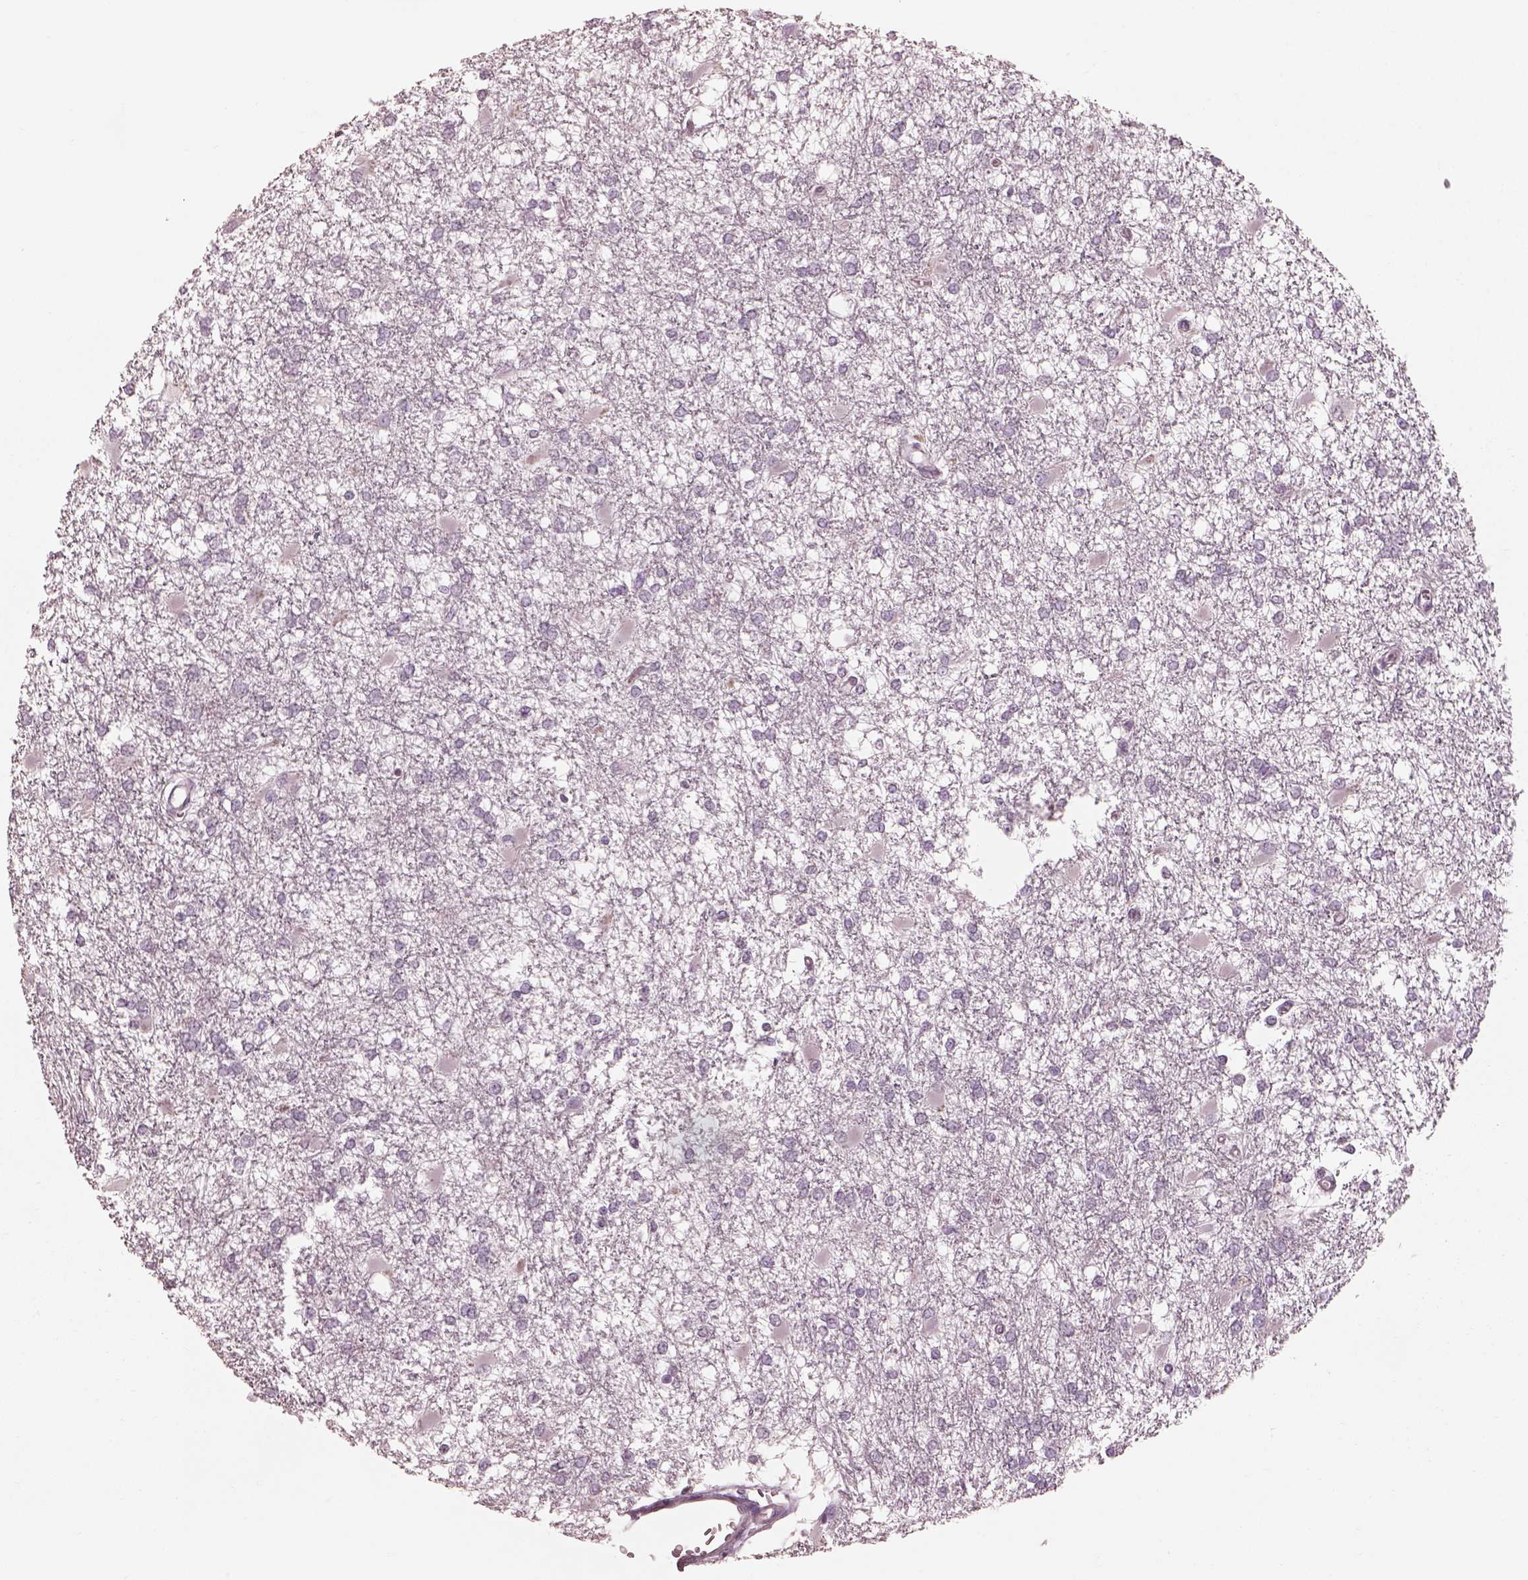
{"staining": {"intensity": "negative", "quantity": "none", "location": "none"}, "tissue": "glioma", "cell_type": "Tumor cells", "image_type": "cancer", "snomed": [{"axis": "morphology", "description": "Glioma, malignant, High grade"}, {"axis": "topography", "description": "Cerebral cortex"}], "caption": "A micrograph of human glioma is negative for staining in tumor cells. (Brightfield microscopy of DAB (3,3'-diaminobenzidine) immunohistochemistry at high magnification).", "gene": "PRKACG", "patient": {"sex": "male", "age": 79}}